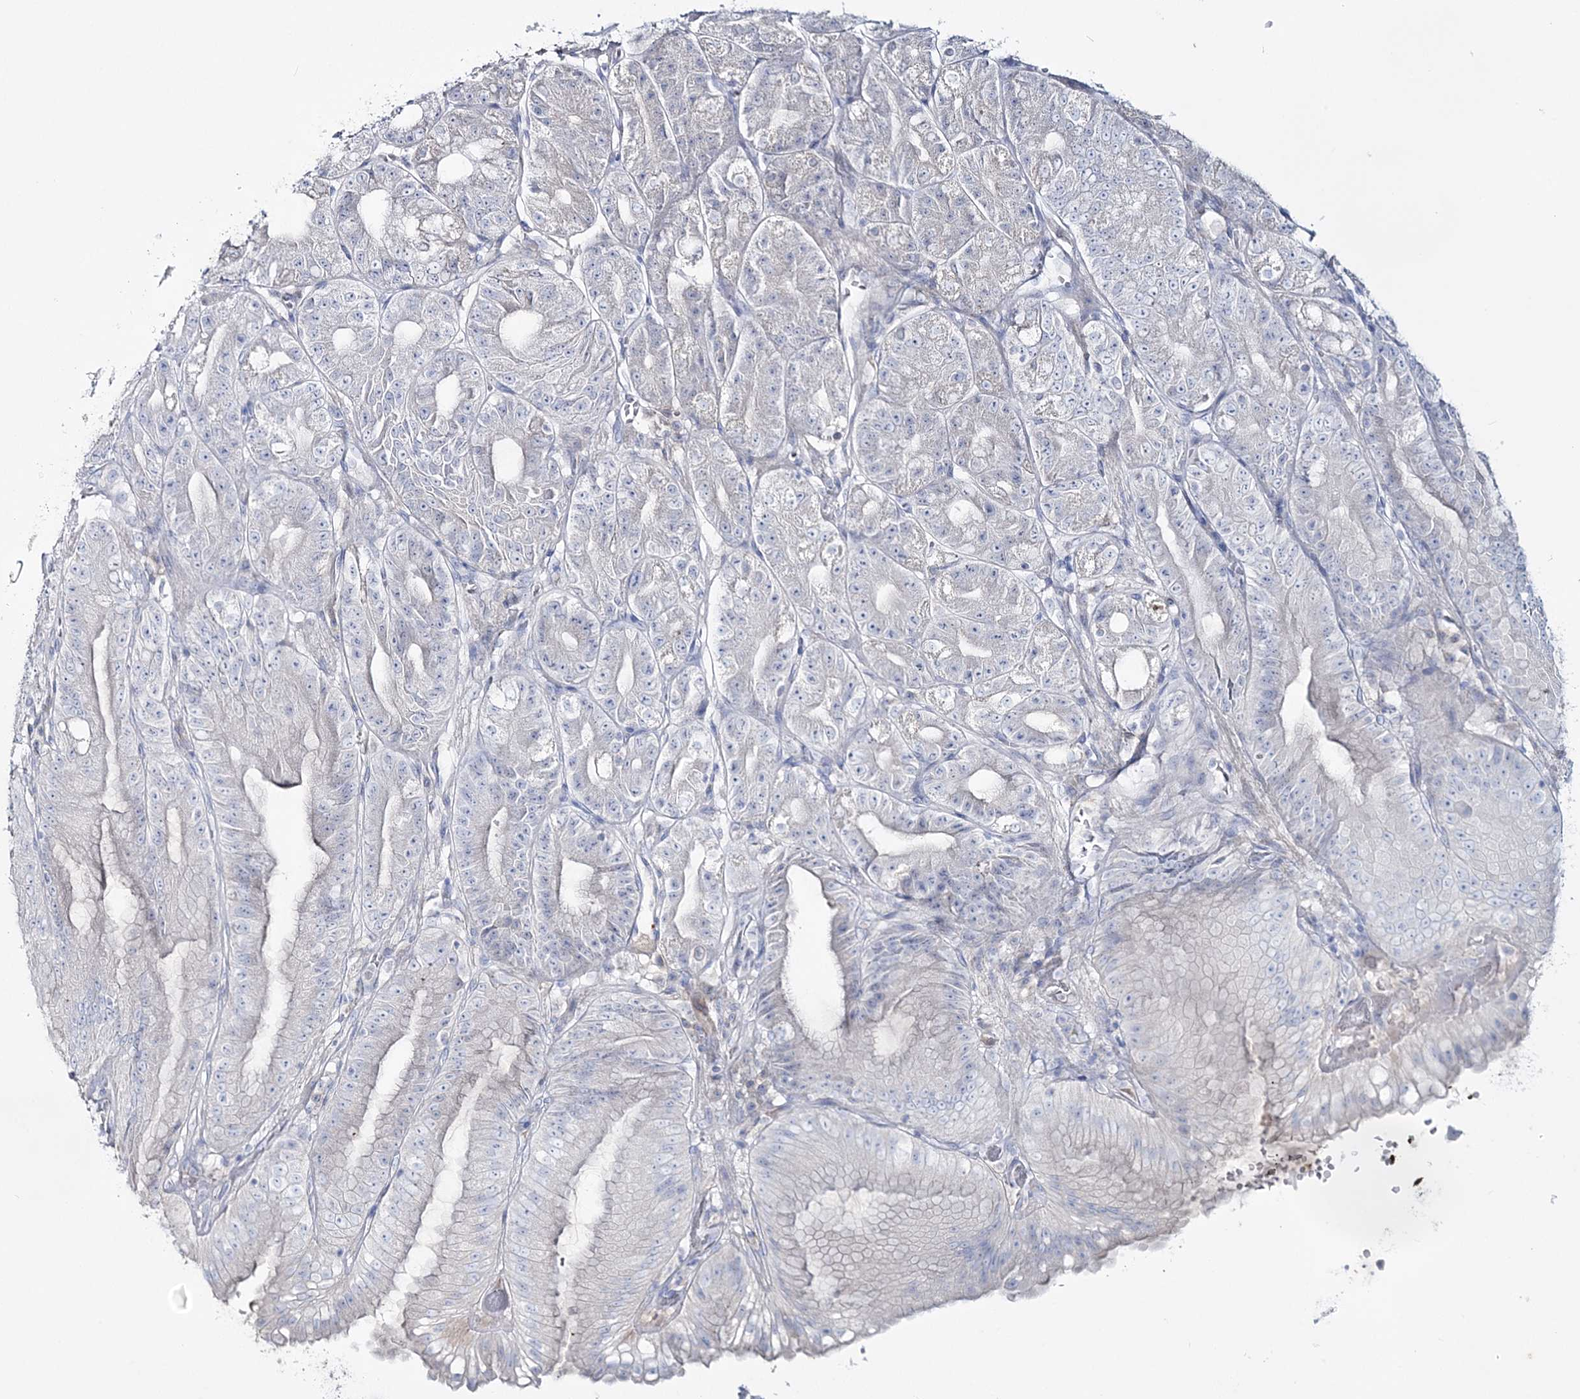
{"staining": {"intensity": "negative", "quantity": "none", "location": "none"}, "tissue": "stomach", "cell_type": "Glandular cells", "image_type": "normal", "snomed": [{"axis": "morphology", "description": "Normal tissue, NOS"}, {"axis": "topography", "description": "Stomach, upper"}, {"axis": "topography", "description": "Stomach, lower"}], "caption": "DAB (3,3'-diaminobenzidine) immunohistochemical staining of benign human stomach exhibits no significant staining in glandular cells. The staining is performed using DAB brown chromogen with nuclei counter-stained in using hematoxylin.", "gene": "WDSUB1", "patient": {"sex": "male", "age": 71}}